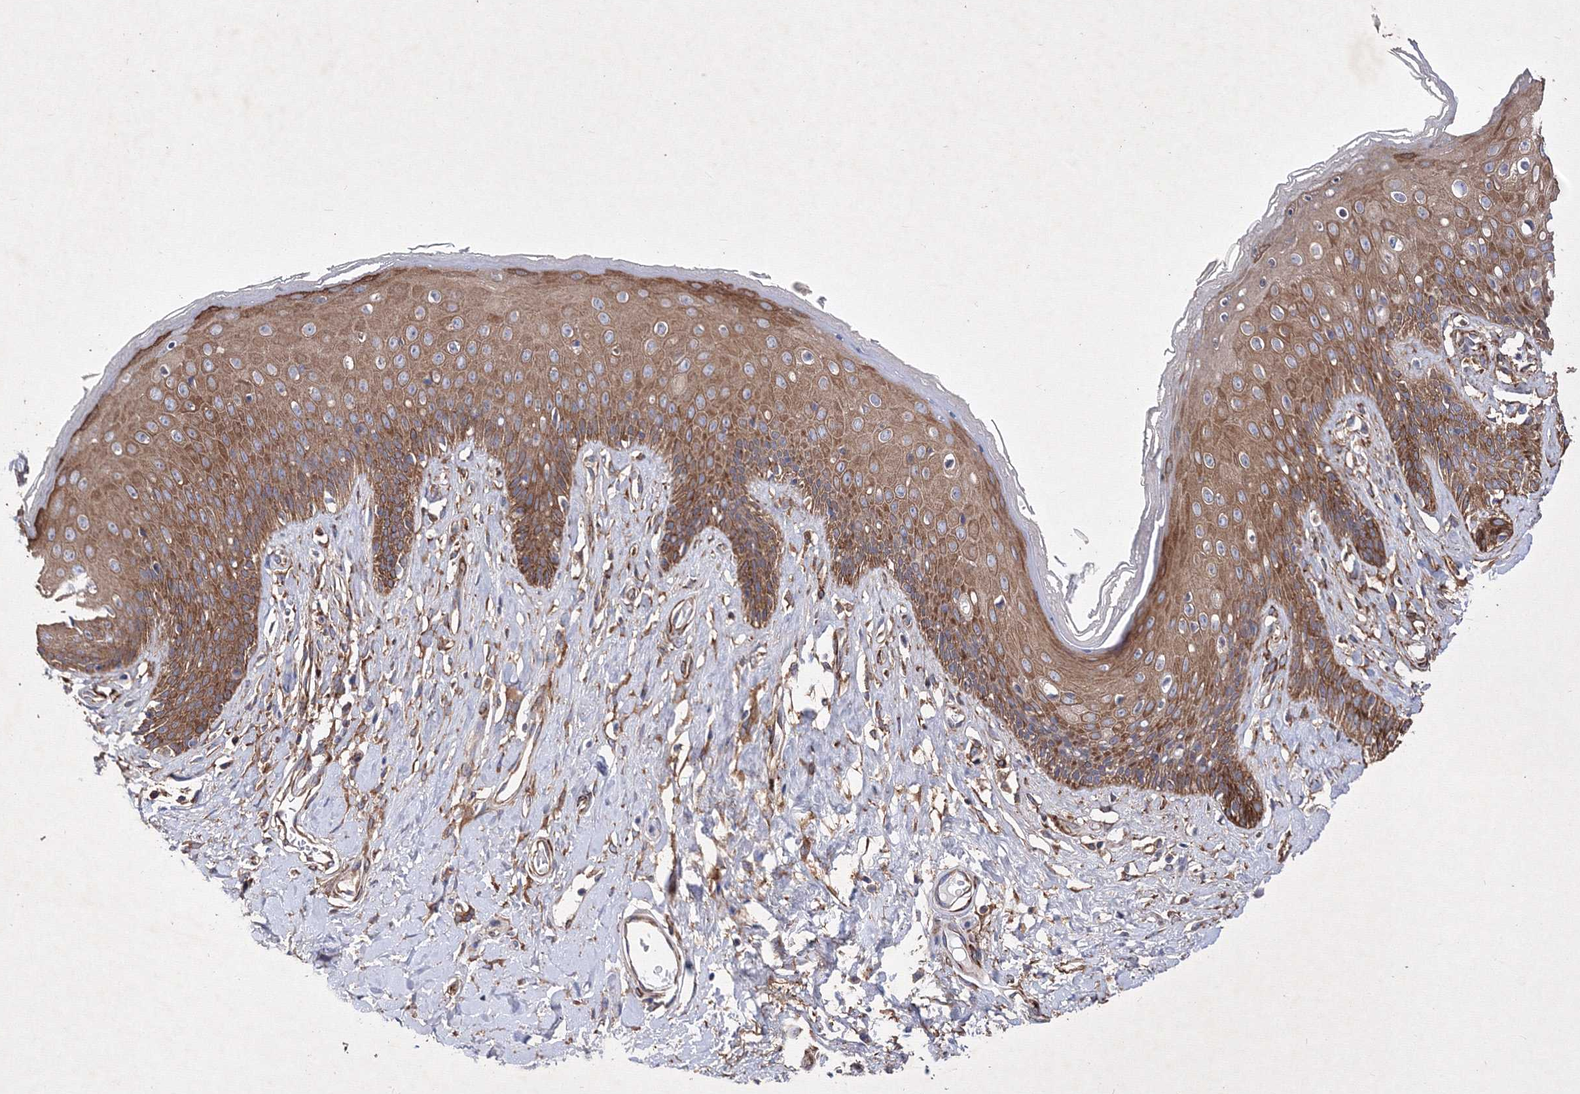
{"staining": {"intensity": "moderate", "quantity": ">75%", "location": "cytoplasmic/membranous"}, "tissue": "skin", "cell_type": "Epidermal cells", "image_type": "normal", "snomed": [{"axis": "morphology", "description": "Normal tissue, NOS"}, {"axis": "morphology", "description": "Squamous cell carcinoma, NOS"}, {"axis": "topography", "description": "Vulva"}], "caption": "Skin stained with immunohistochemistry (IHC) reveals moderate cytoplasmic/membranous positivity in approximately >75% of epidermal cells. Nuclei are stained in blue.", "gene": "SNX18", "patient": {"sex": "female", "age": 85}}